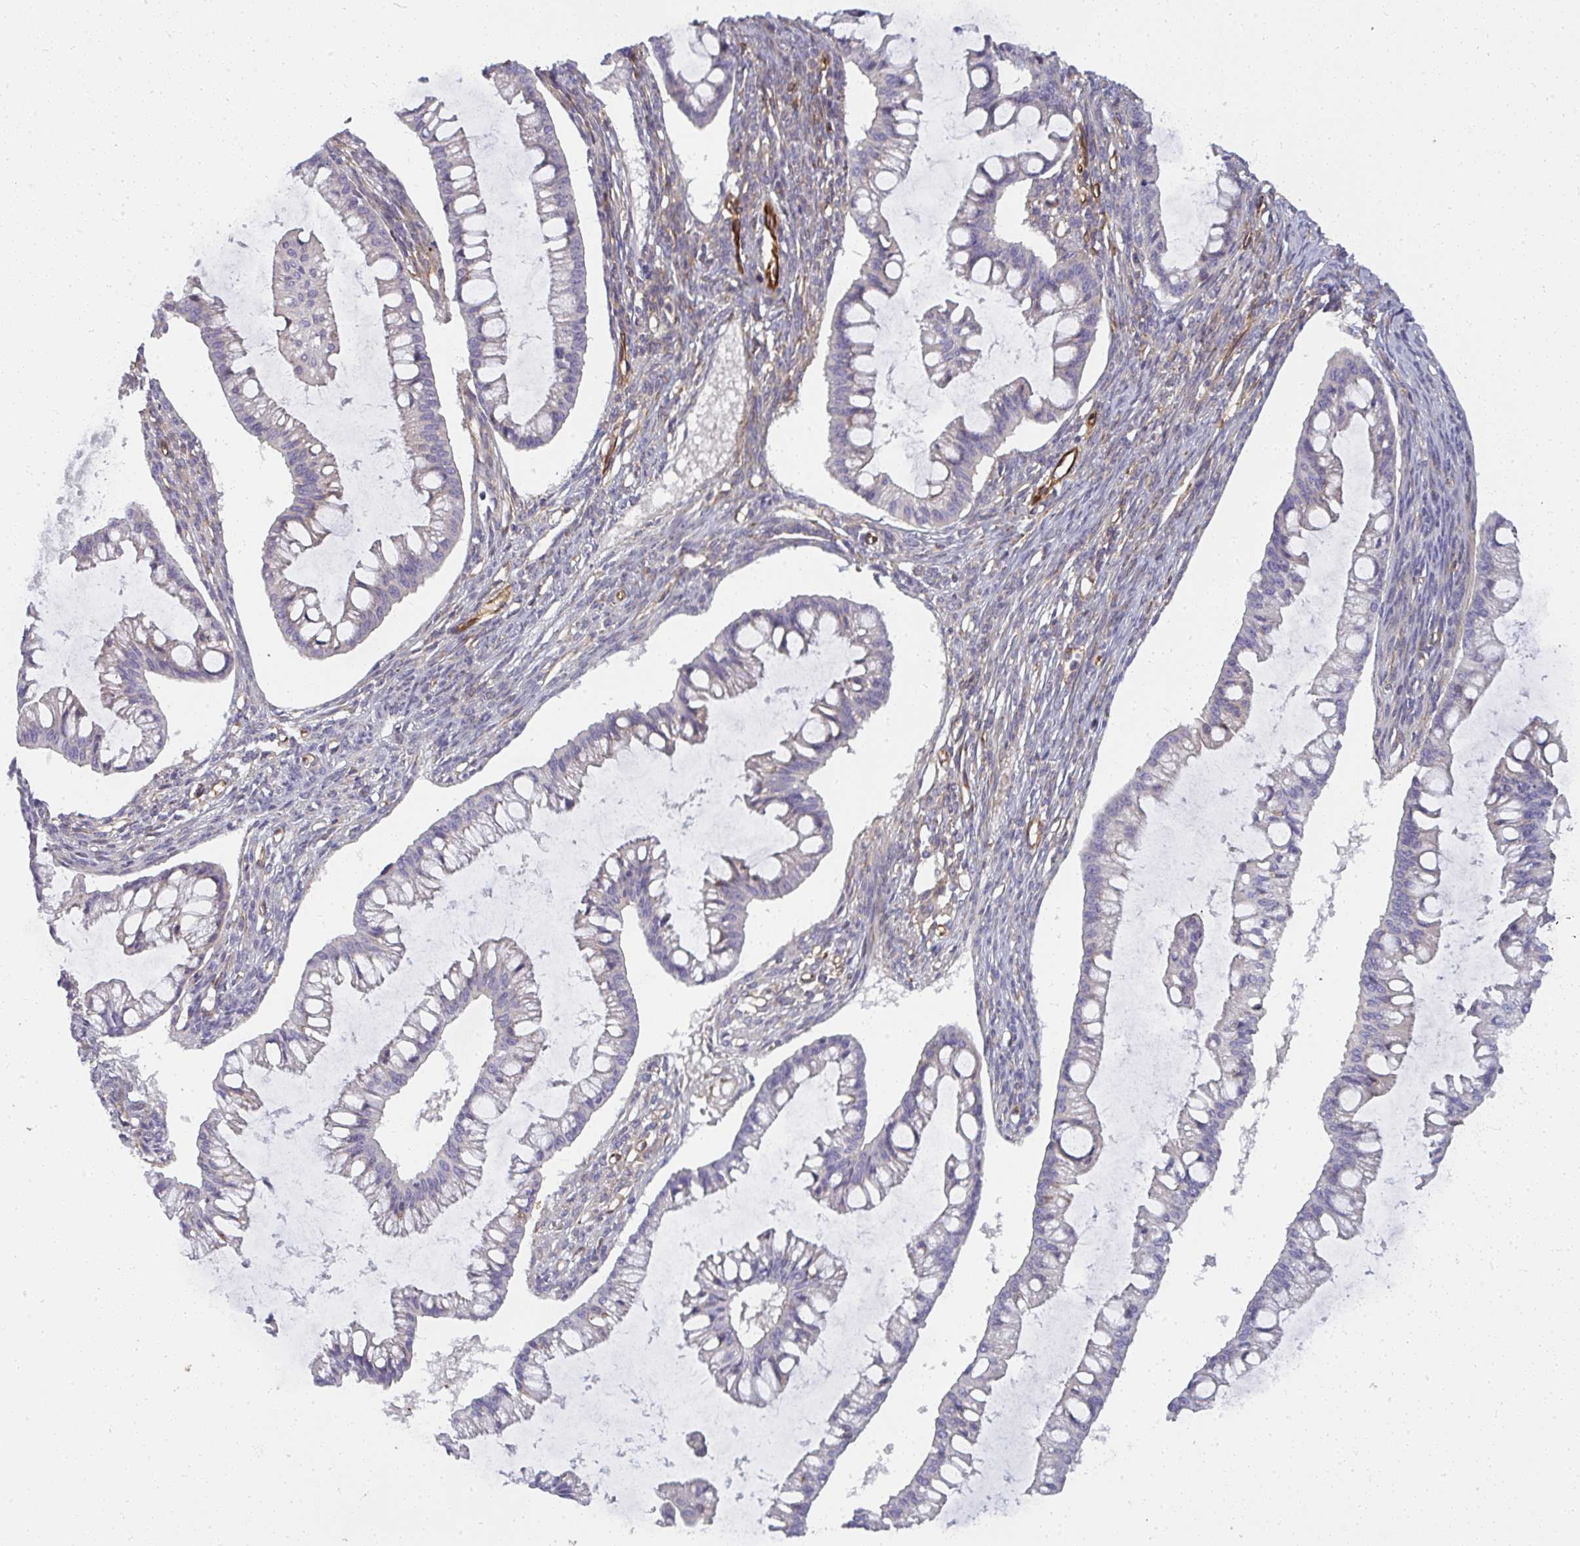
{"staining": {"intensity": "negative", "quantity": "none", "location": "none"}, "tissue": "ovarian cancer", "cell_type": "Tumor cells", "image_type": "cancer", "snomed": [{"axis": "morphology", "description": "Cystadenocarcinoma, mucinous, NOS"}, {"axis": "topography", "description": "Ovary"}], "caption": "Human mucinous cystadenocarcinoma (ovarian) stained for a protein using IHC demonstrates no expression in tumor cells.", "gene": "IFIT3", "patient": {"sex": "female", "age": 73}}